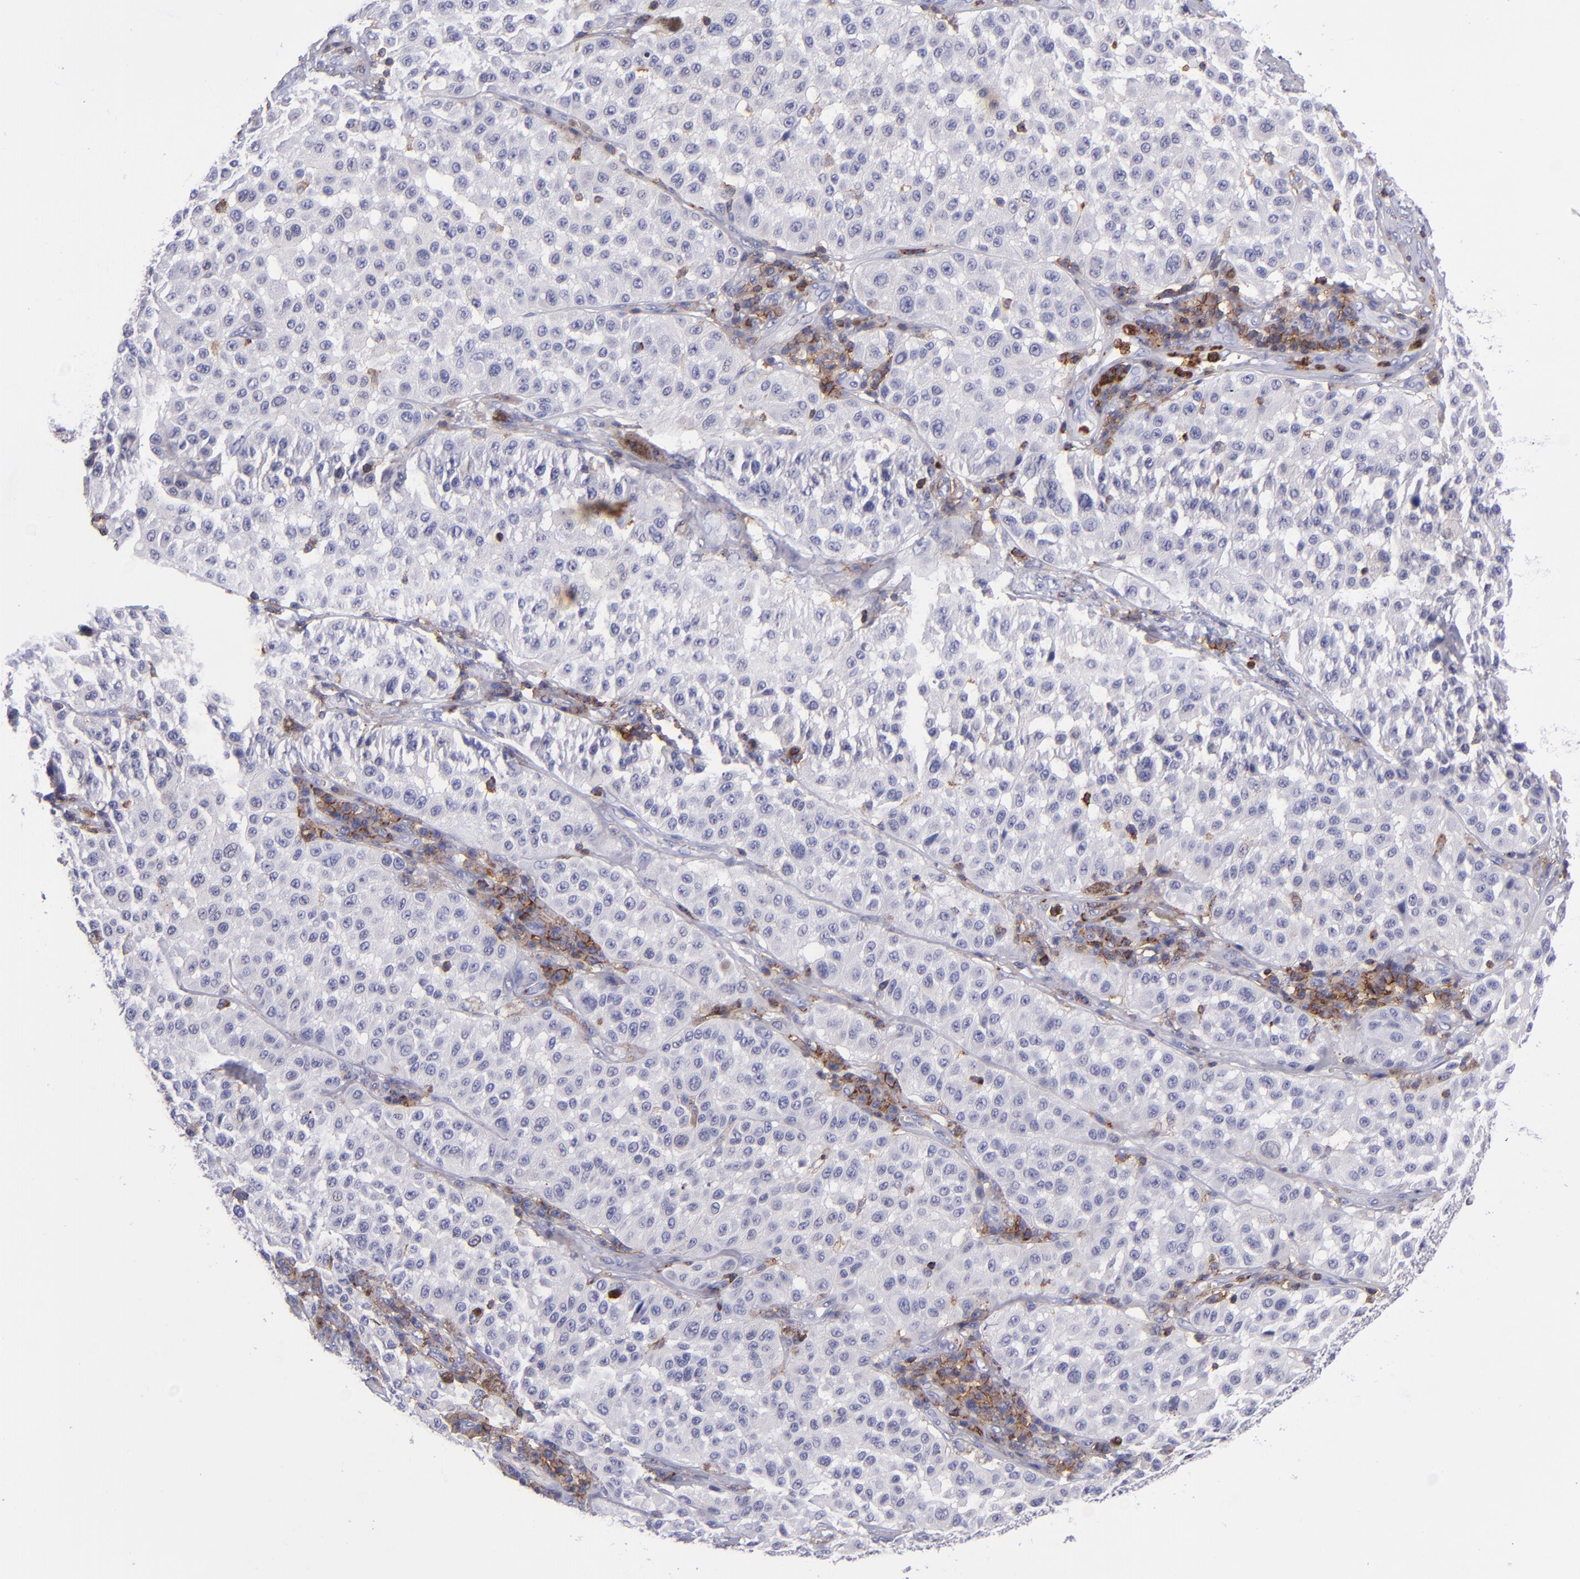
{"staining": {"intensity": "negative", "quantity": "none", "location": "none"}, "tissue": "melanoma", "cell_type": "Tumor cells", "image_type": "cancer", "snomed": [{"axis": "morphology", "description": "Malignant melanoma, NOS"}, {"axis": "topography", "description": "Skin"}], "caption": "Tumor cells show no significant staining in malignant melanoma.", "gene": "ICAM3", "patient": {"sex": "female", "age": 64}}